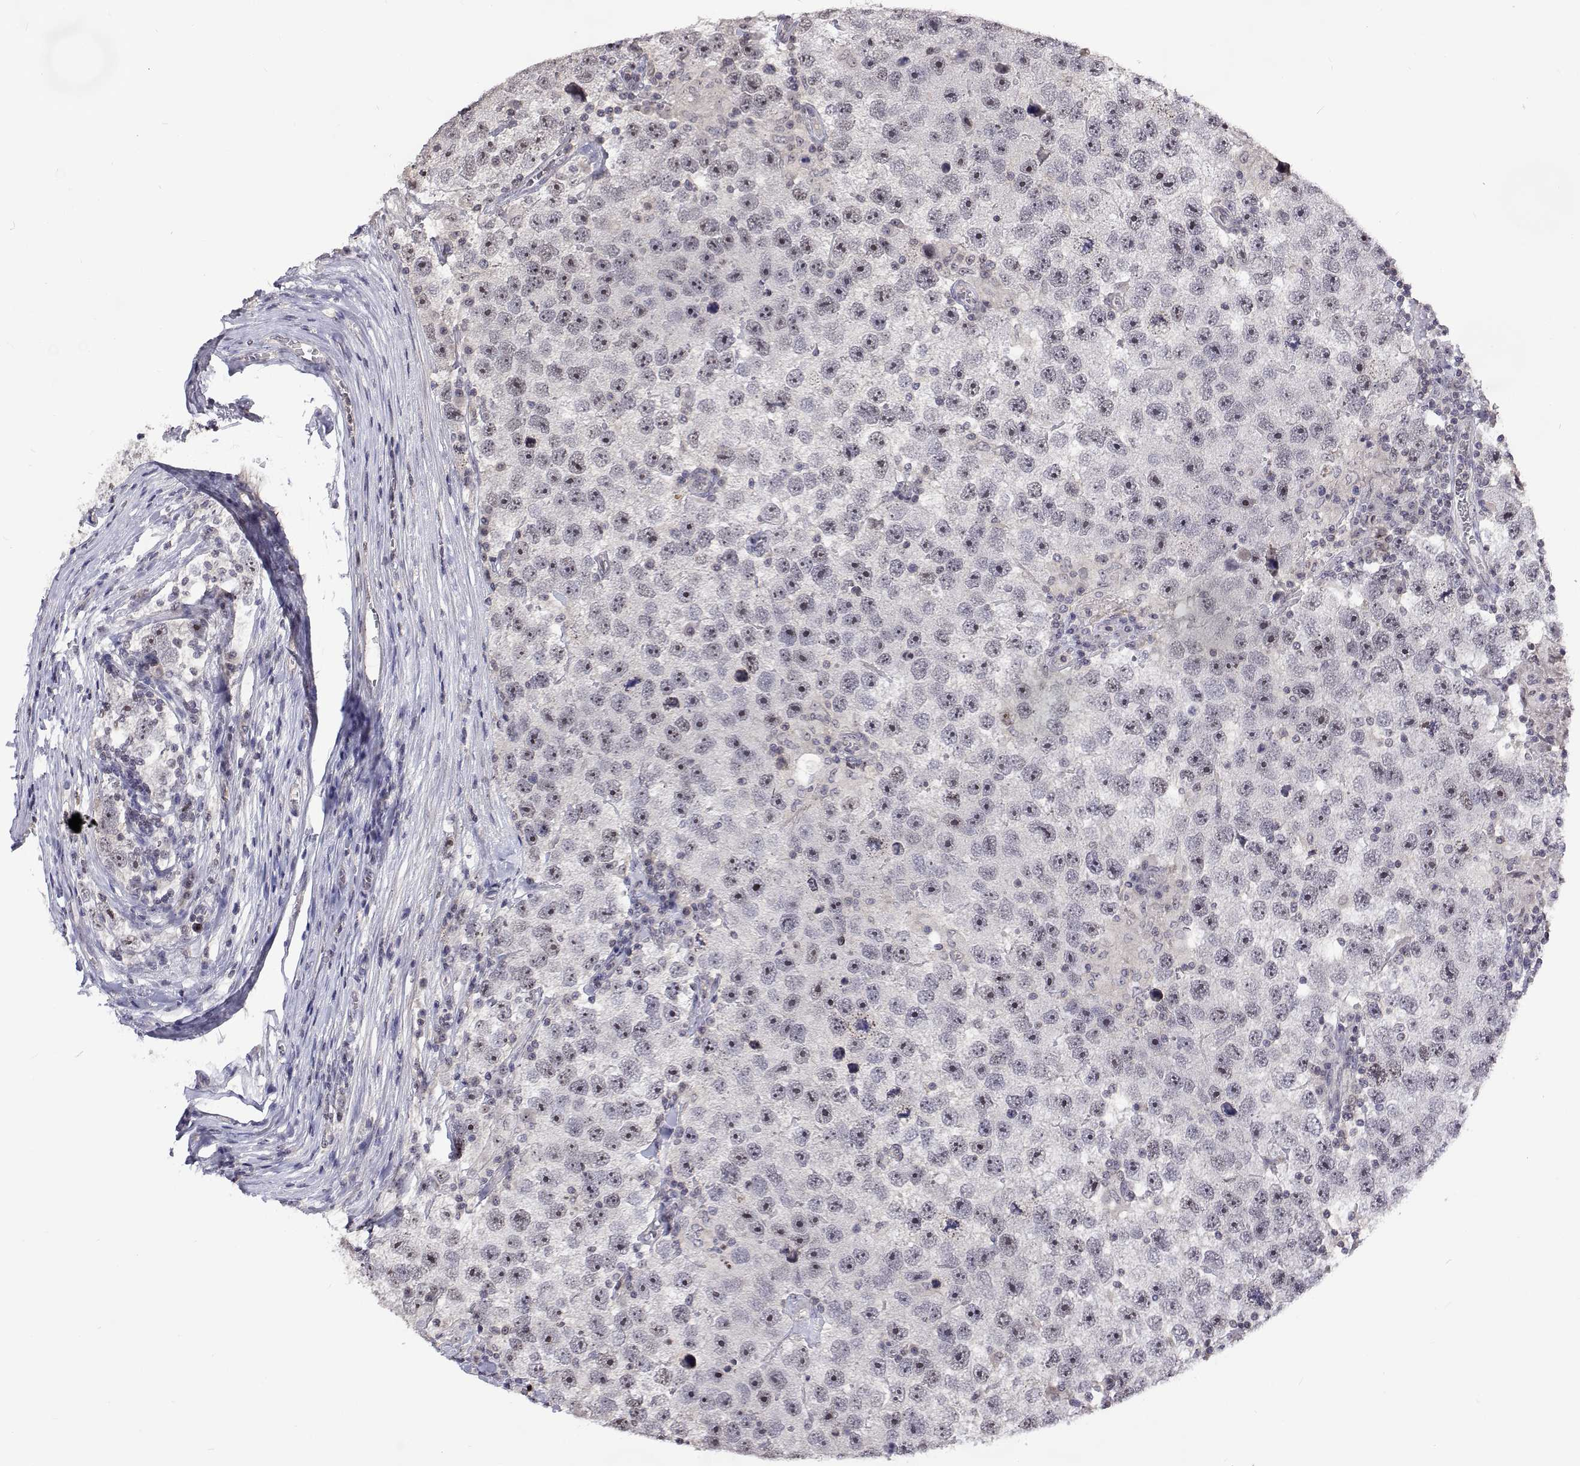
{"staining": {"intensity": "negative", "quantity": "none", "location": "none"}, "tissue": "testis cancer", "cell_type": "Tumor cells", "image_type": "cancer", "snomed": [{"axis": "morphology", "description": "Seminoma, NOS"}, {"axis": "topography", "description": "Testis"}], "caption": "This image is of testis seminoma stained with immunohistochemistry (IHC) to label a protein in brown with the nuclei are counter-stained blue. There is no expression in tumor cells.", "gene": "NHP2", "patient": {"sex": "male", "age": 26}}